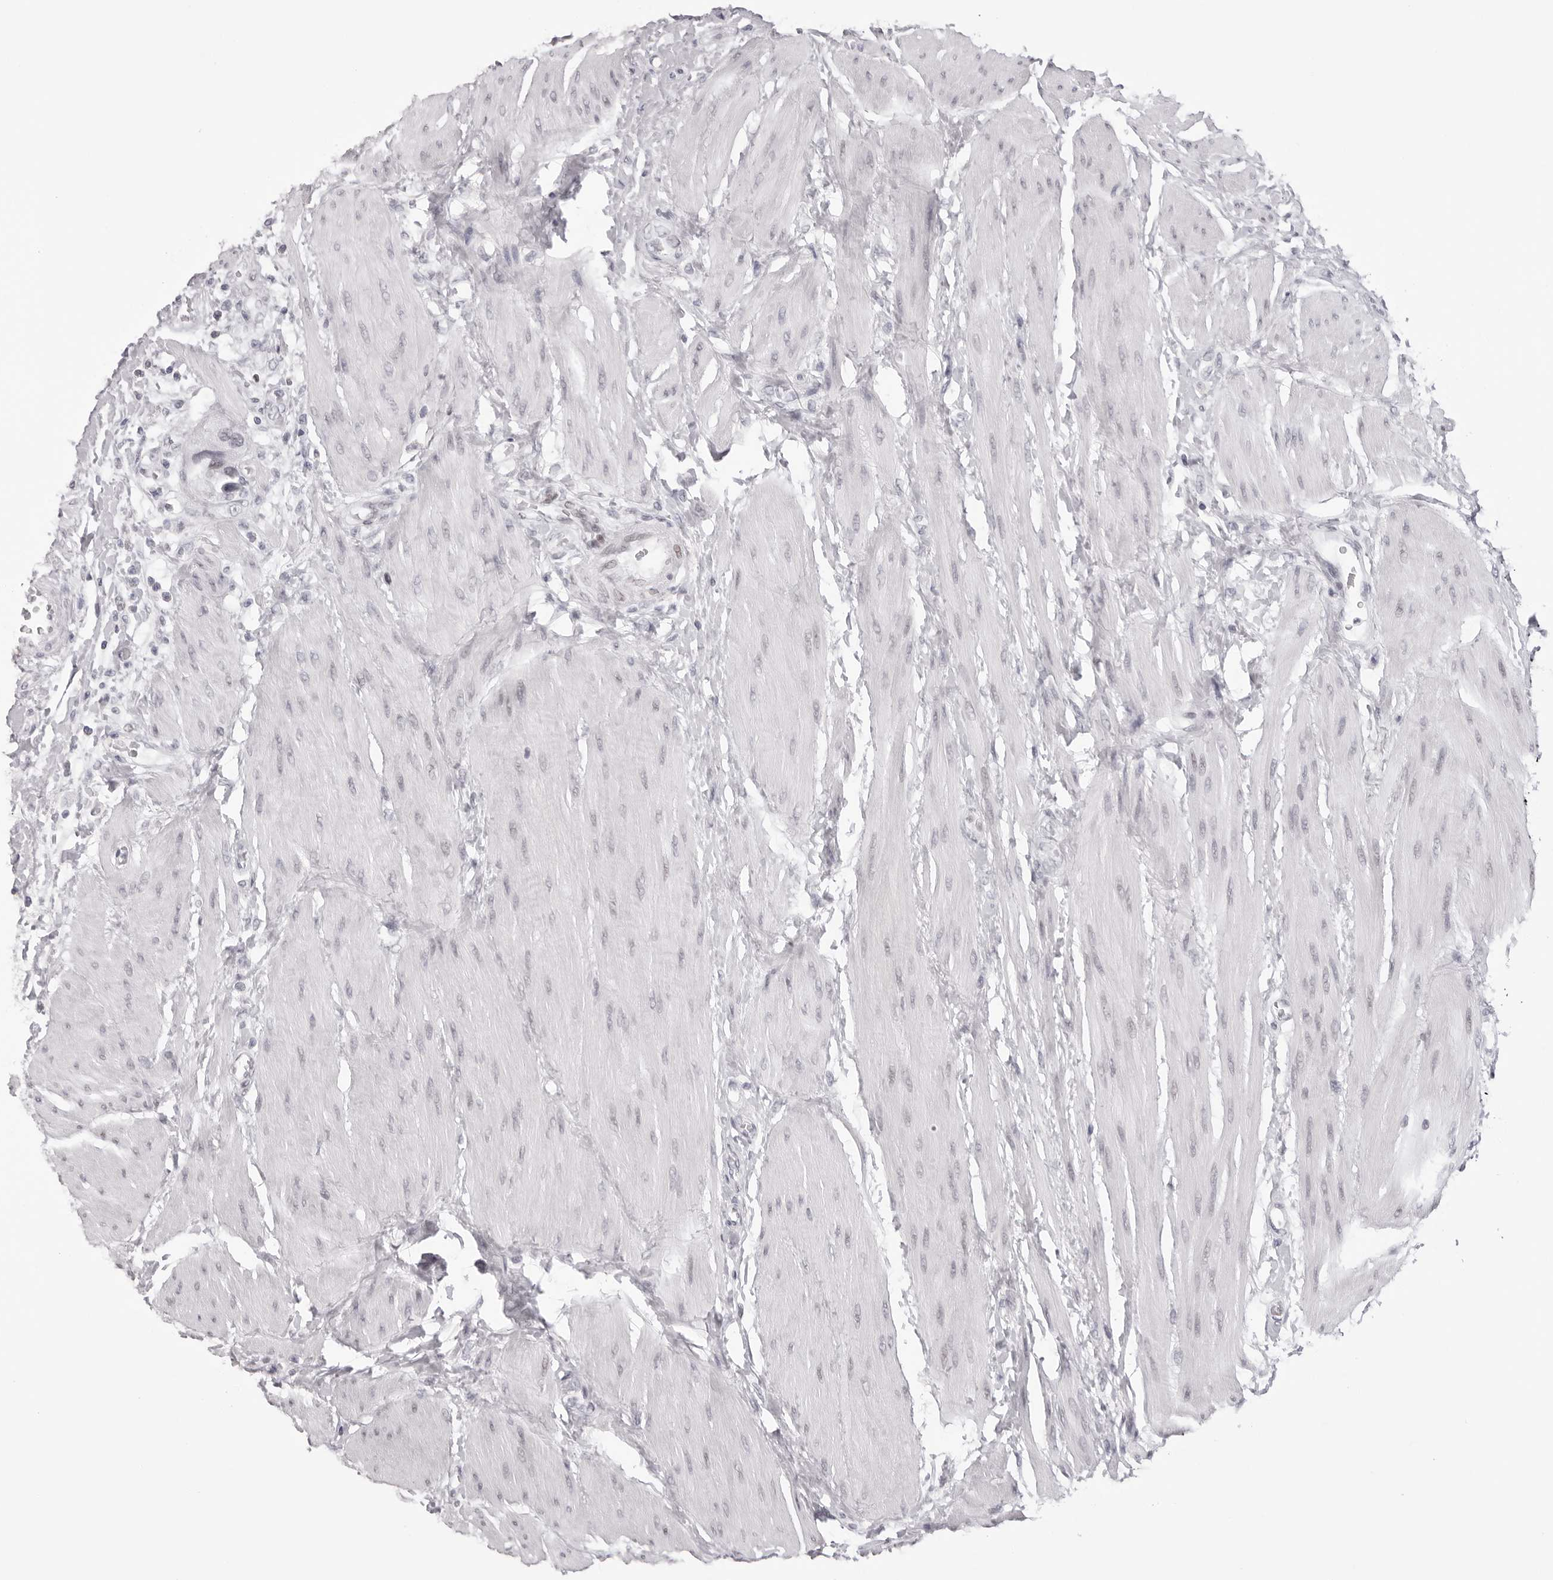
{"staining": {"intensity": "negative", "quantity": "none", "location": "none"}, "tissue": "urothelial cancer", "cell_type": "Tumor cells", "image_type": "cancer", "snomed": [{"axis": "morphology", "description": "Urothelial carcinoma, High grade"}, {"axis": "topography", "description": "Urinary bladder"}], "caption": "DAB (3,3'-diaminobenzidine) immunohistochemical staining of human high-grade urothelial carcinoma shows no significant staining in tumor cells.", "gene": "MAFK", "patient": {"sex": "male", "age": 50}}